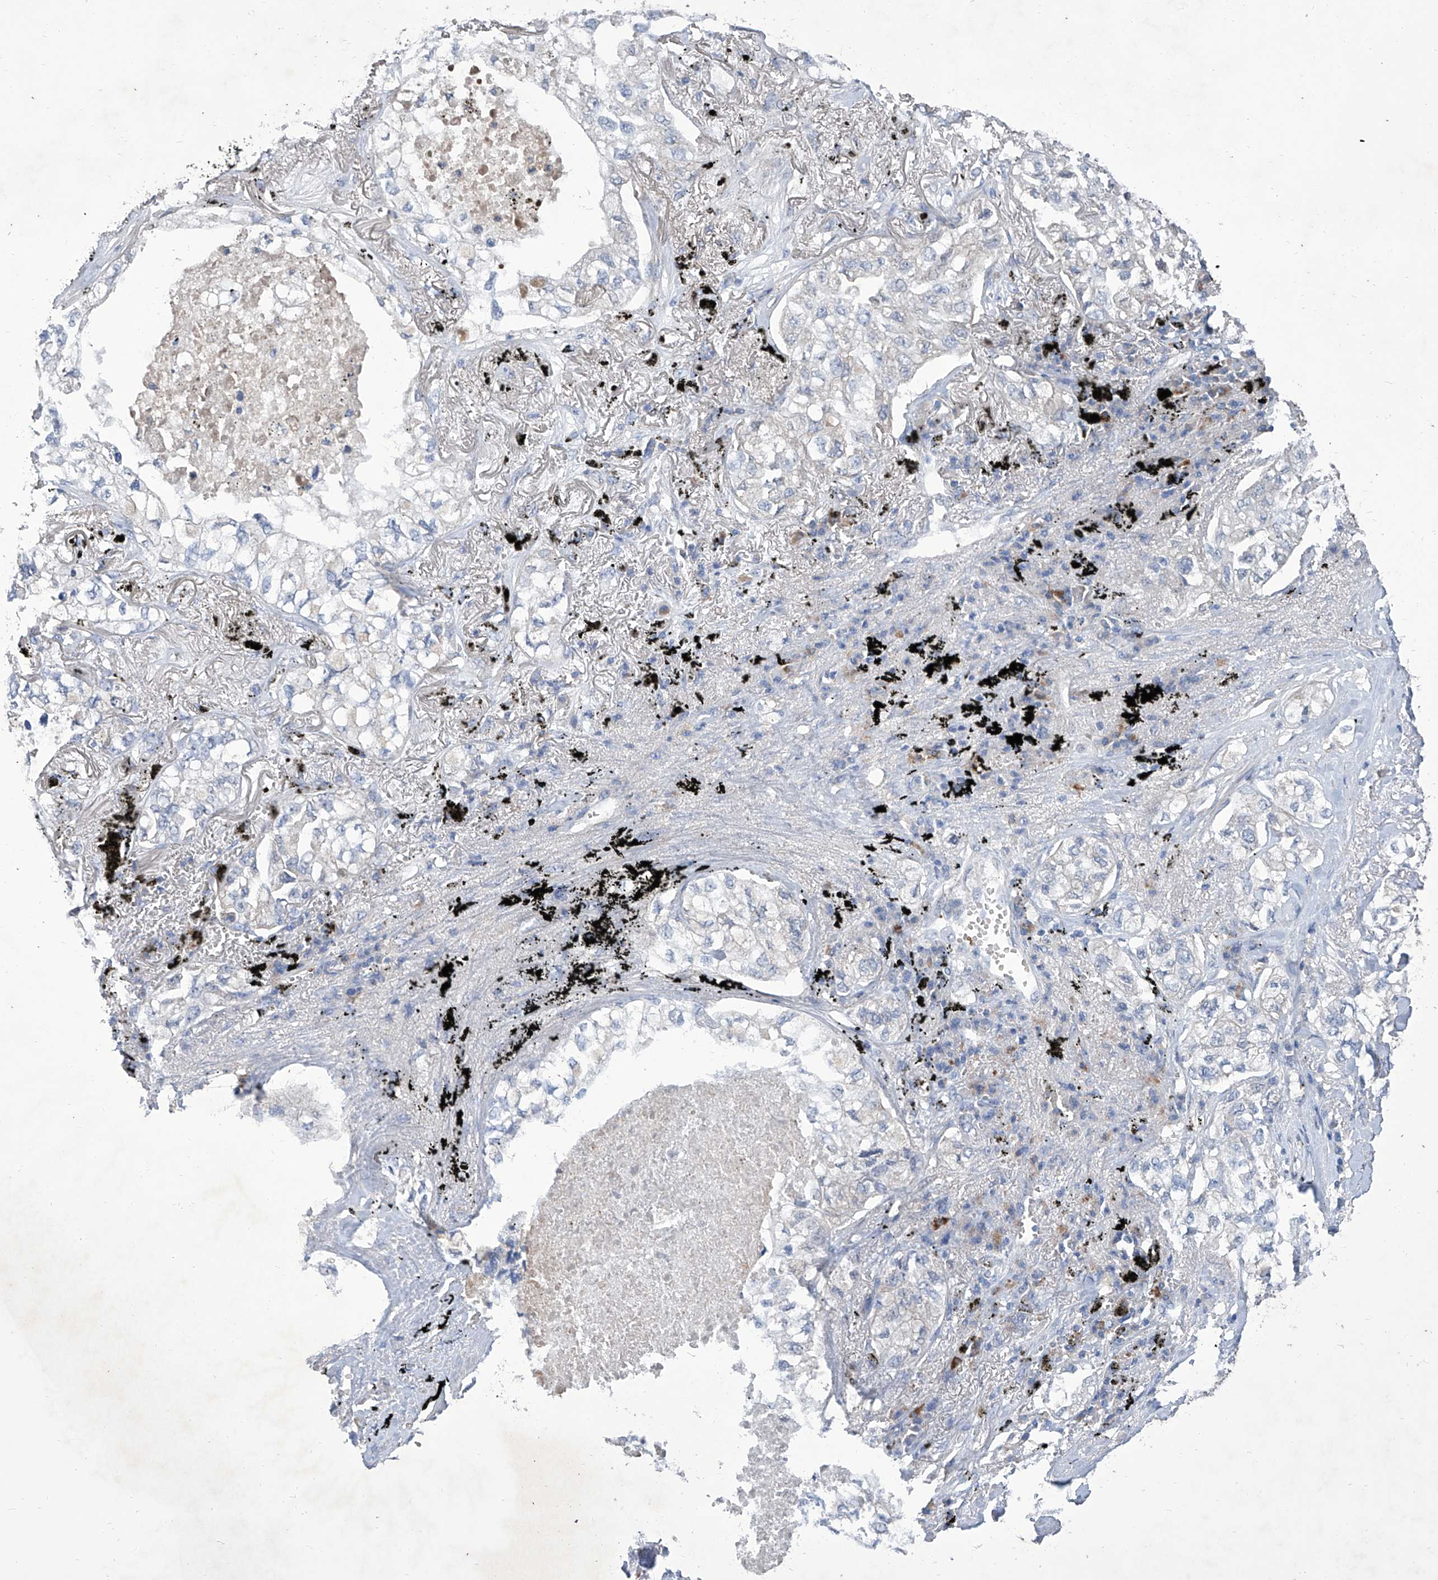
{"staining": {"intensity": "negative", "quantity": "none", "location": "none"}, "tissue": "lung cancer", "cell_type": "Tumor cells", "image_type": "cancer", "snomed": [{"axis": "morphology", "description": "Adenocarcinoma, NOS"}, {"axis": "topography", "description": "Lung"}], "caption": "There is no significant positivity in tumor cells of lung cancer. Brightfield microscopy of immunohistochemistry (IHC) stained with DAB (brown) and hematoxylin (blue), captured at high magnification.", "gene": "GPT", "patient": {"sex": "male", "age": 65}}